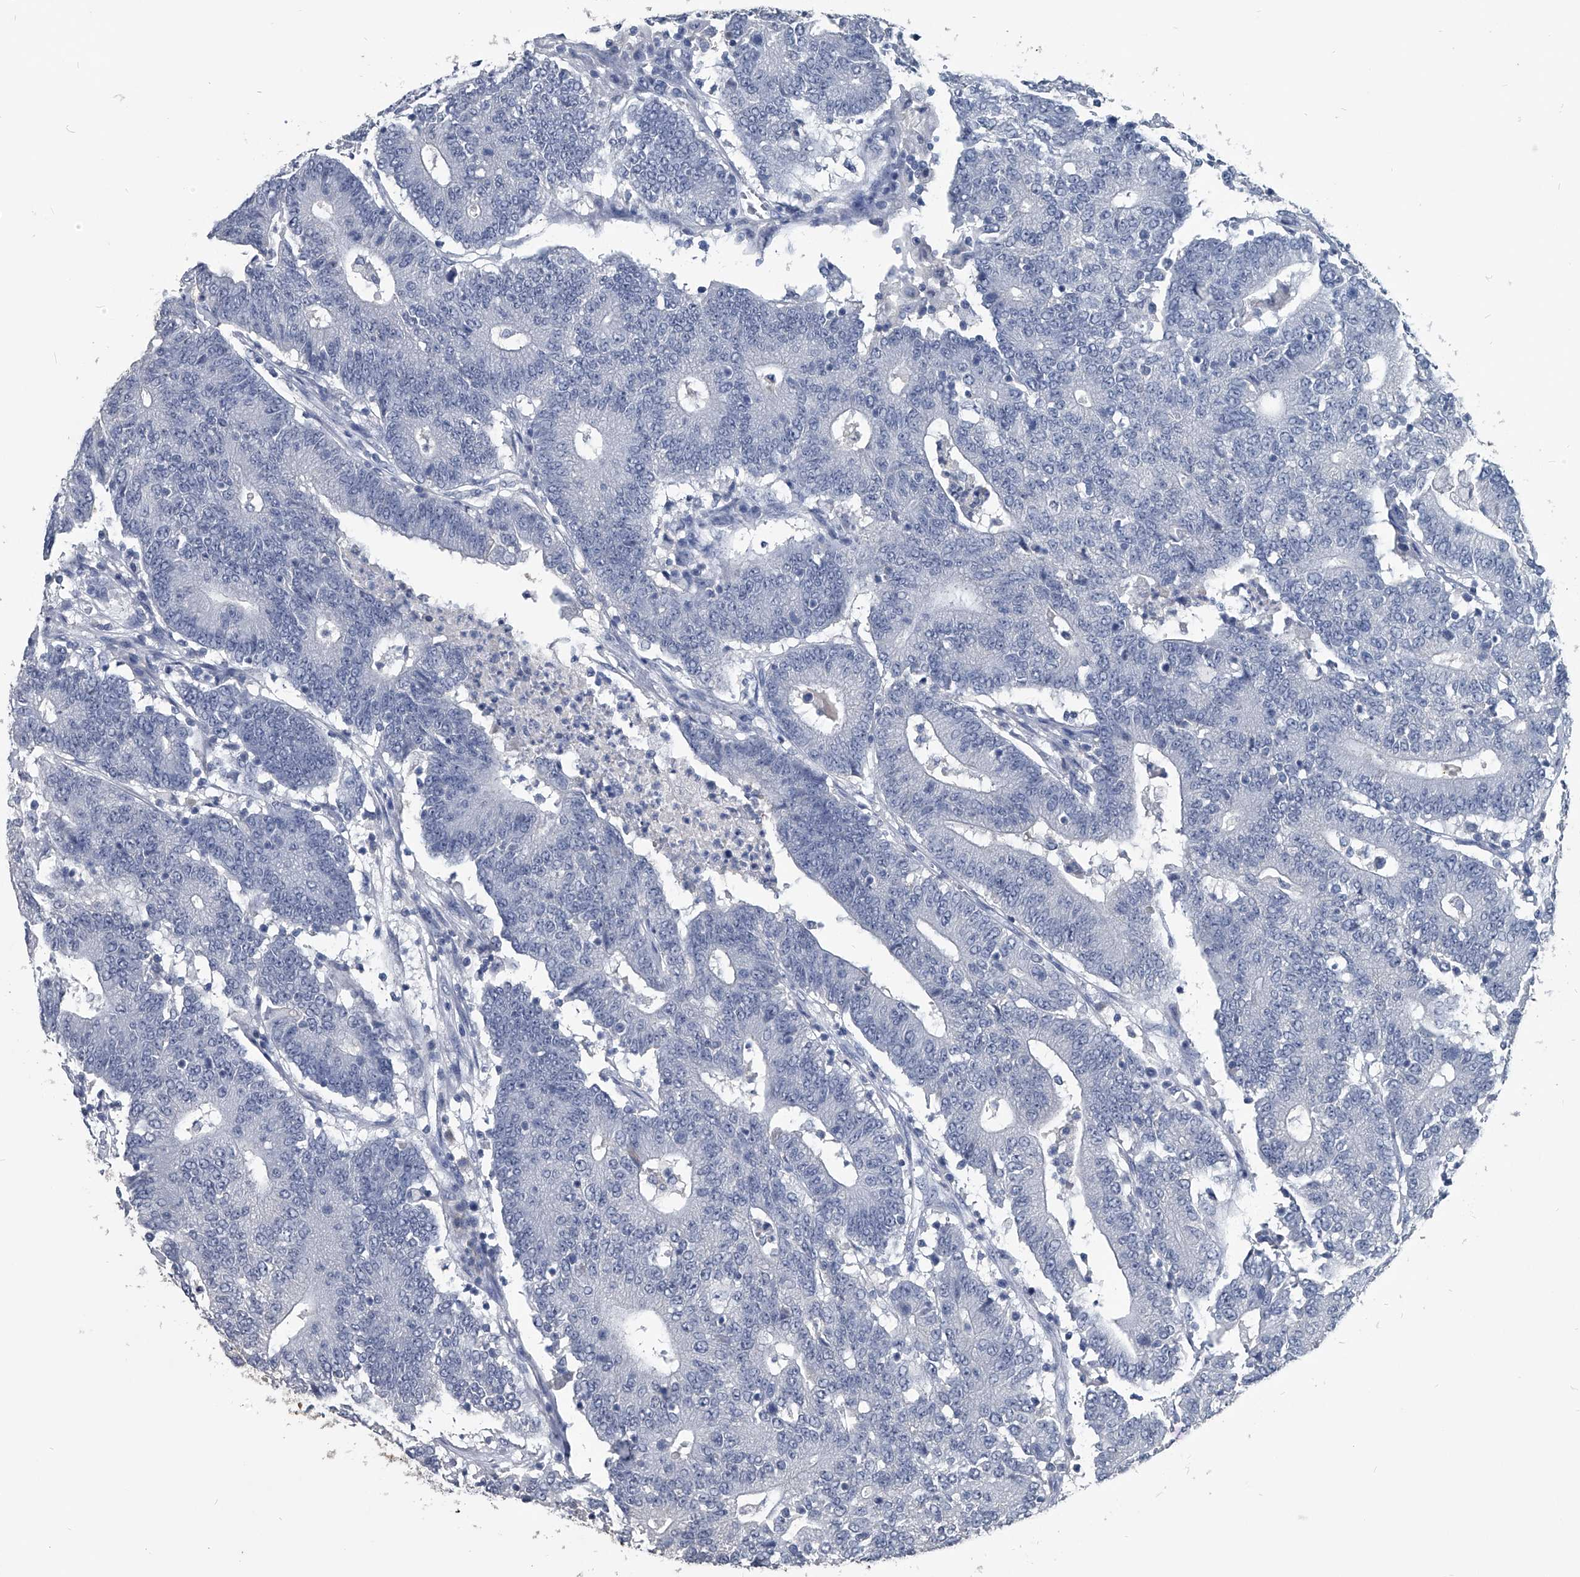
{"staining": {"intensity": "negative", "quantity": "none", "location": "none"}, "tissue": "colorectal cancer", "cell_type": "Tumor cells", "image_type": "cancer", "snomed": [{"axis": "morphology", "description": "Normal tissue, NOS"}, {"axis": "morphology", "description": "Adenocarcinoma, NOS"}, {"axis": "topography", "description": "Colon"}], "caption": "The image exhibits no significant positivity in tumor cells of colorectal cancer.", "gene": "BCAS1", "patient": {"sex": "female", "age": 75}}